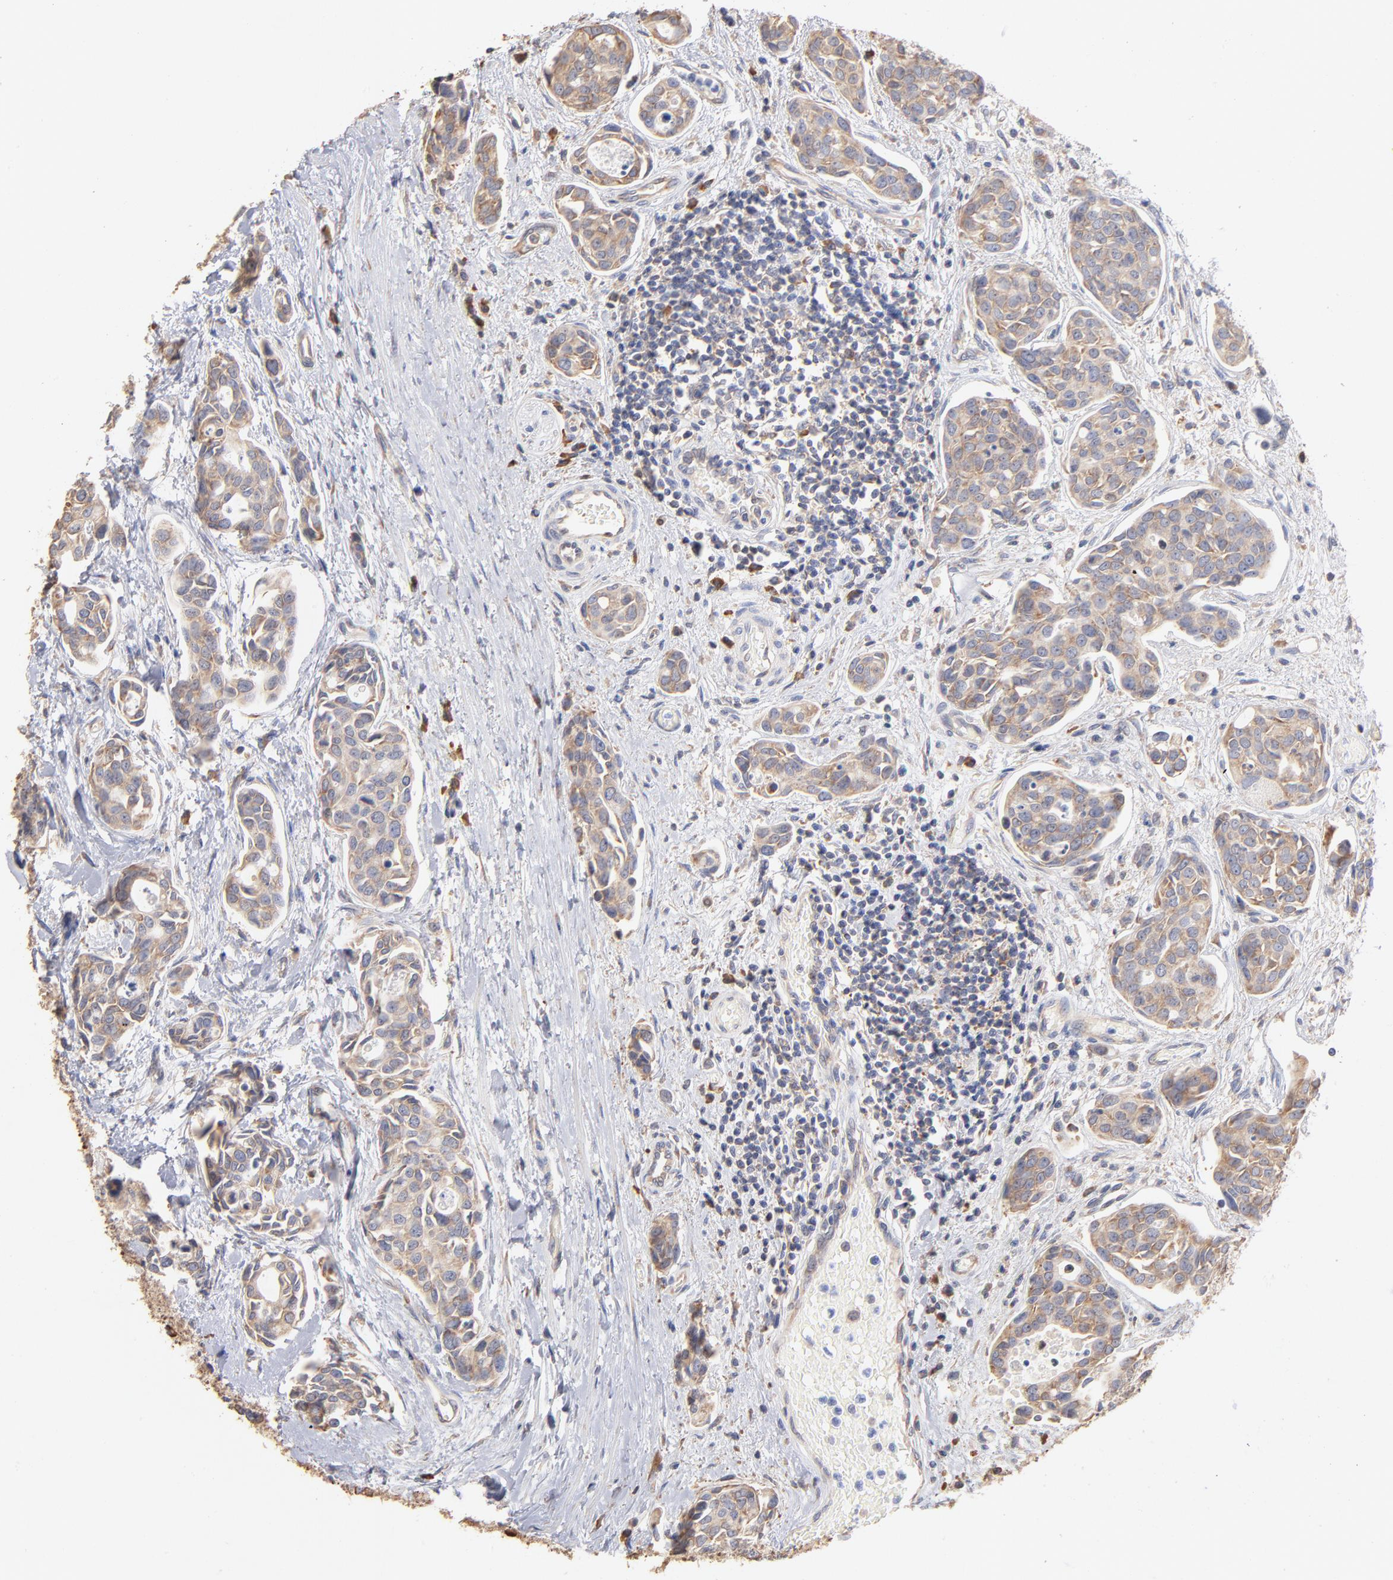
{"staining": {"intensity": "weak", "quantity": ">75%", "location": "cytoplasmic/membranous"}, "tissue": "urothelial cancer", "cell_type": "Tumor cells", "image_type": "cancer", "snomed": [{"axis": "morphology", "description": "Urothelial carcinoma, High grade"}, {"axis": "topography", "description": "Urinary bladder"}], "caption": "Immunohistochemistry photomicrograph of neoplastic tissue: human high-grade urothelial carcinoma stained using immunohistochemistry shows low levels of weak protein expression localized specifically in the cytoplasmic/membranous of tumor cells, appearing as a cytoplasmic/membranous brown color.", "gene": "RPL9", "patient": {"sex": "male", "age": 78}}